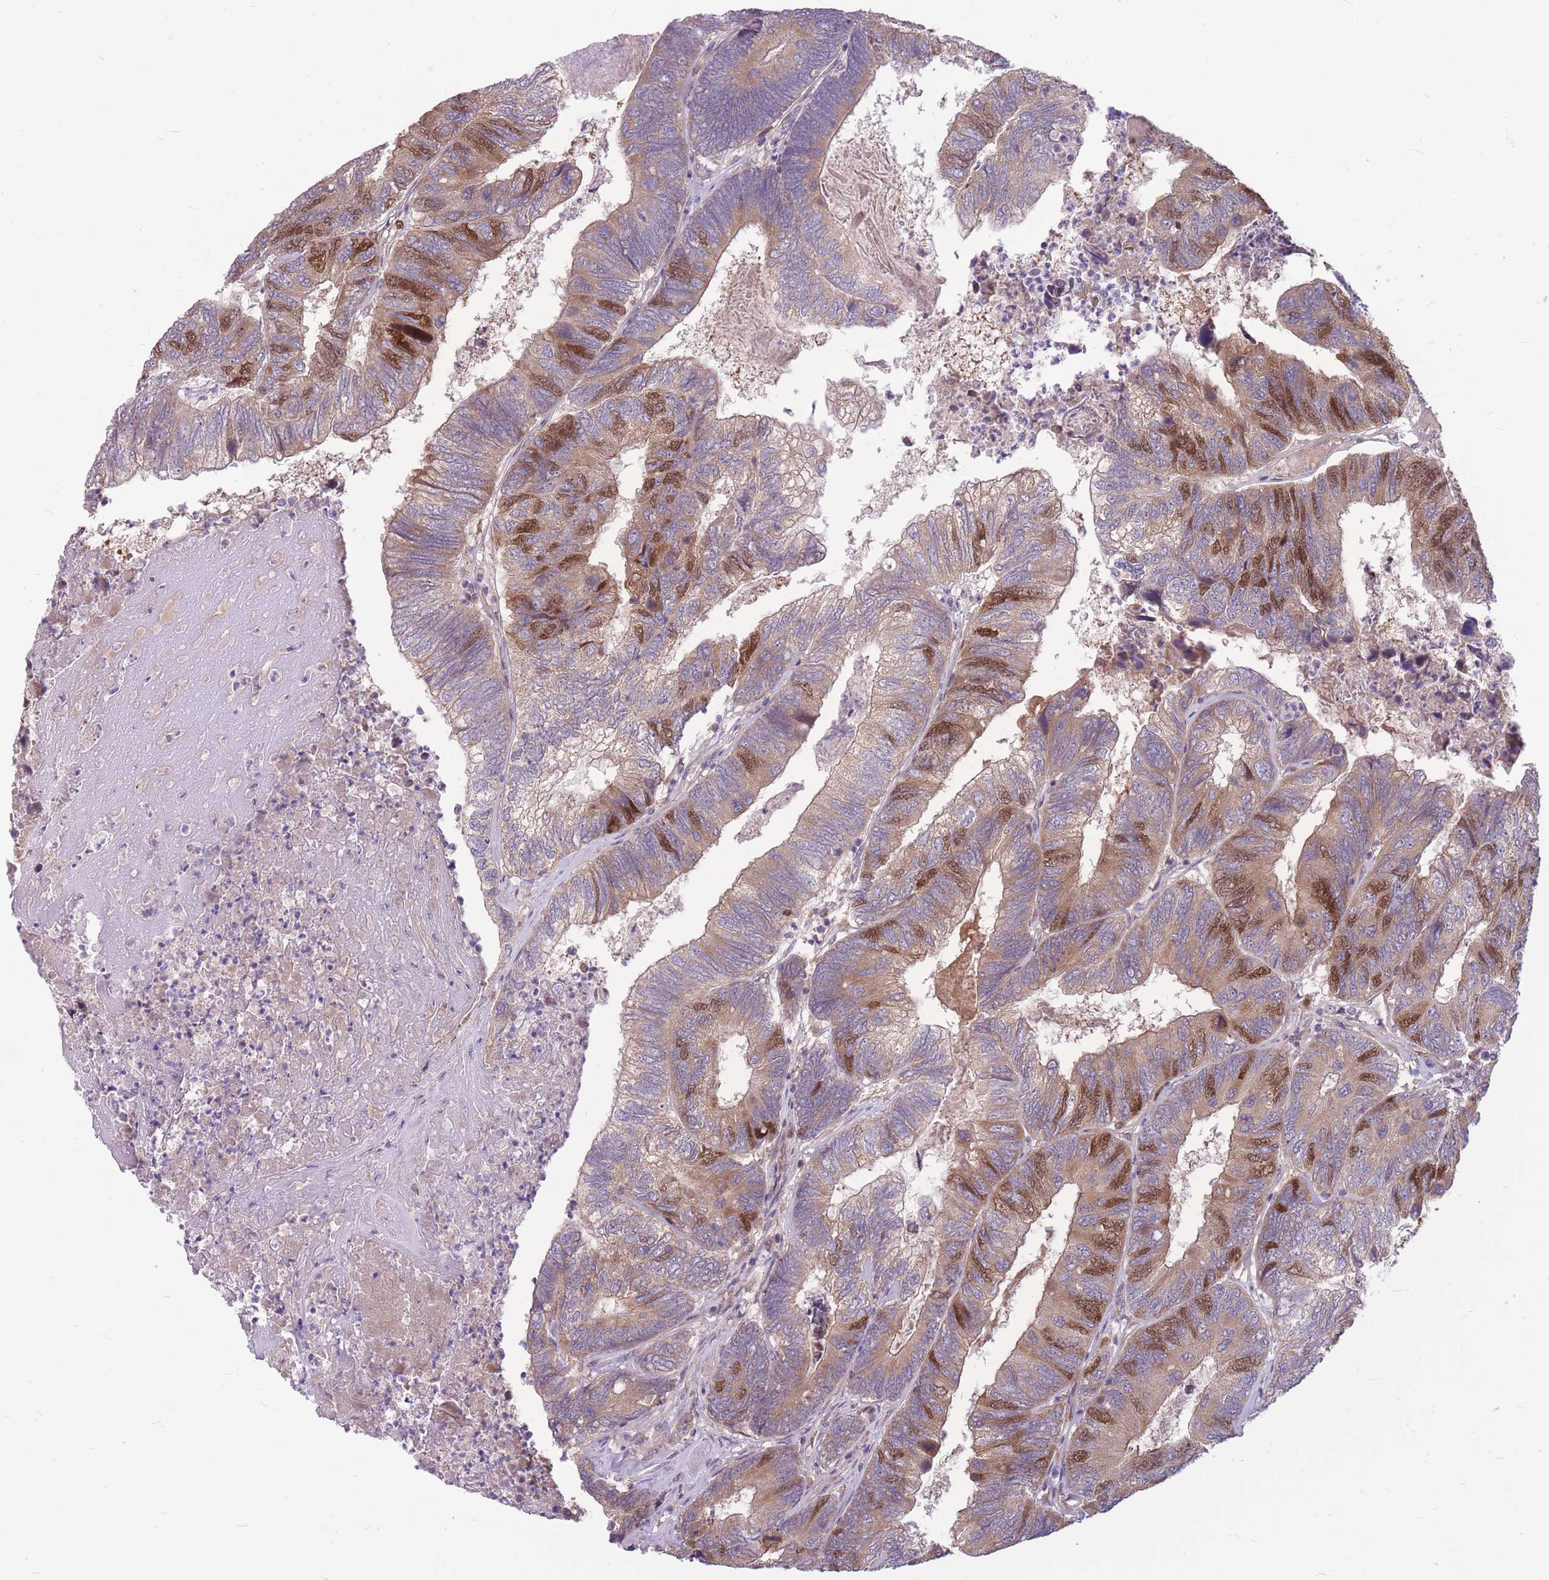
{"staining": {"intensity": "strong", "quantity": "<25%", "location": "cytoplasmic/membranous,nuclear"}, "tissue": "colorectal cancer", "cell_type": "Tumor cells", "image_type": "cancer", "snomed": [{"axis": "morphology", "description": "Adenocarcinoma, NOS"}, {"axis": "topography", "description": "Colon"}], "caption": "Strong cytoplasmic/membranous and nuclear protein expression is identified in approximately <25% of tumor cells in adenocarcinoma (colorectal).", "gene": "GMNN", "patient": {"sex": "female", "age": 67}}